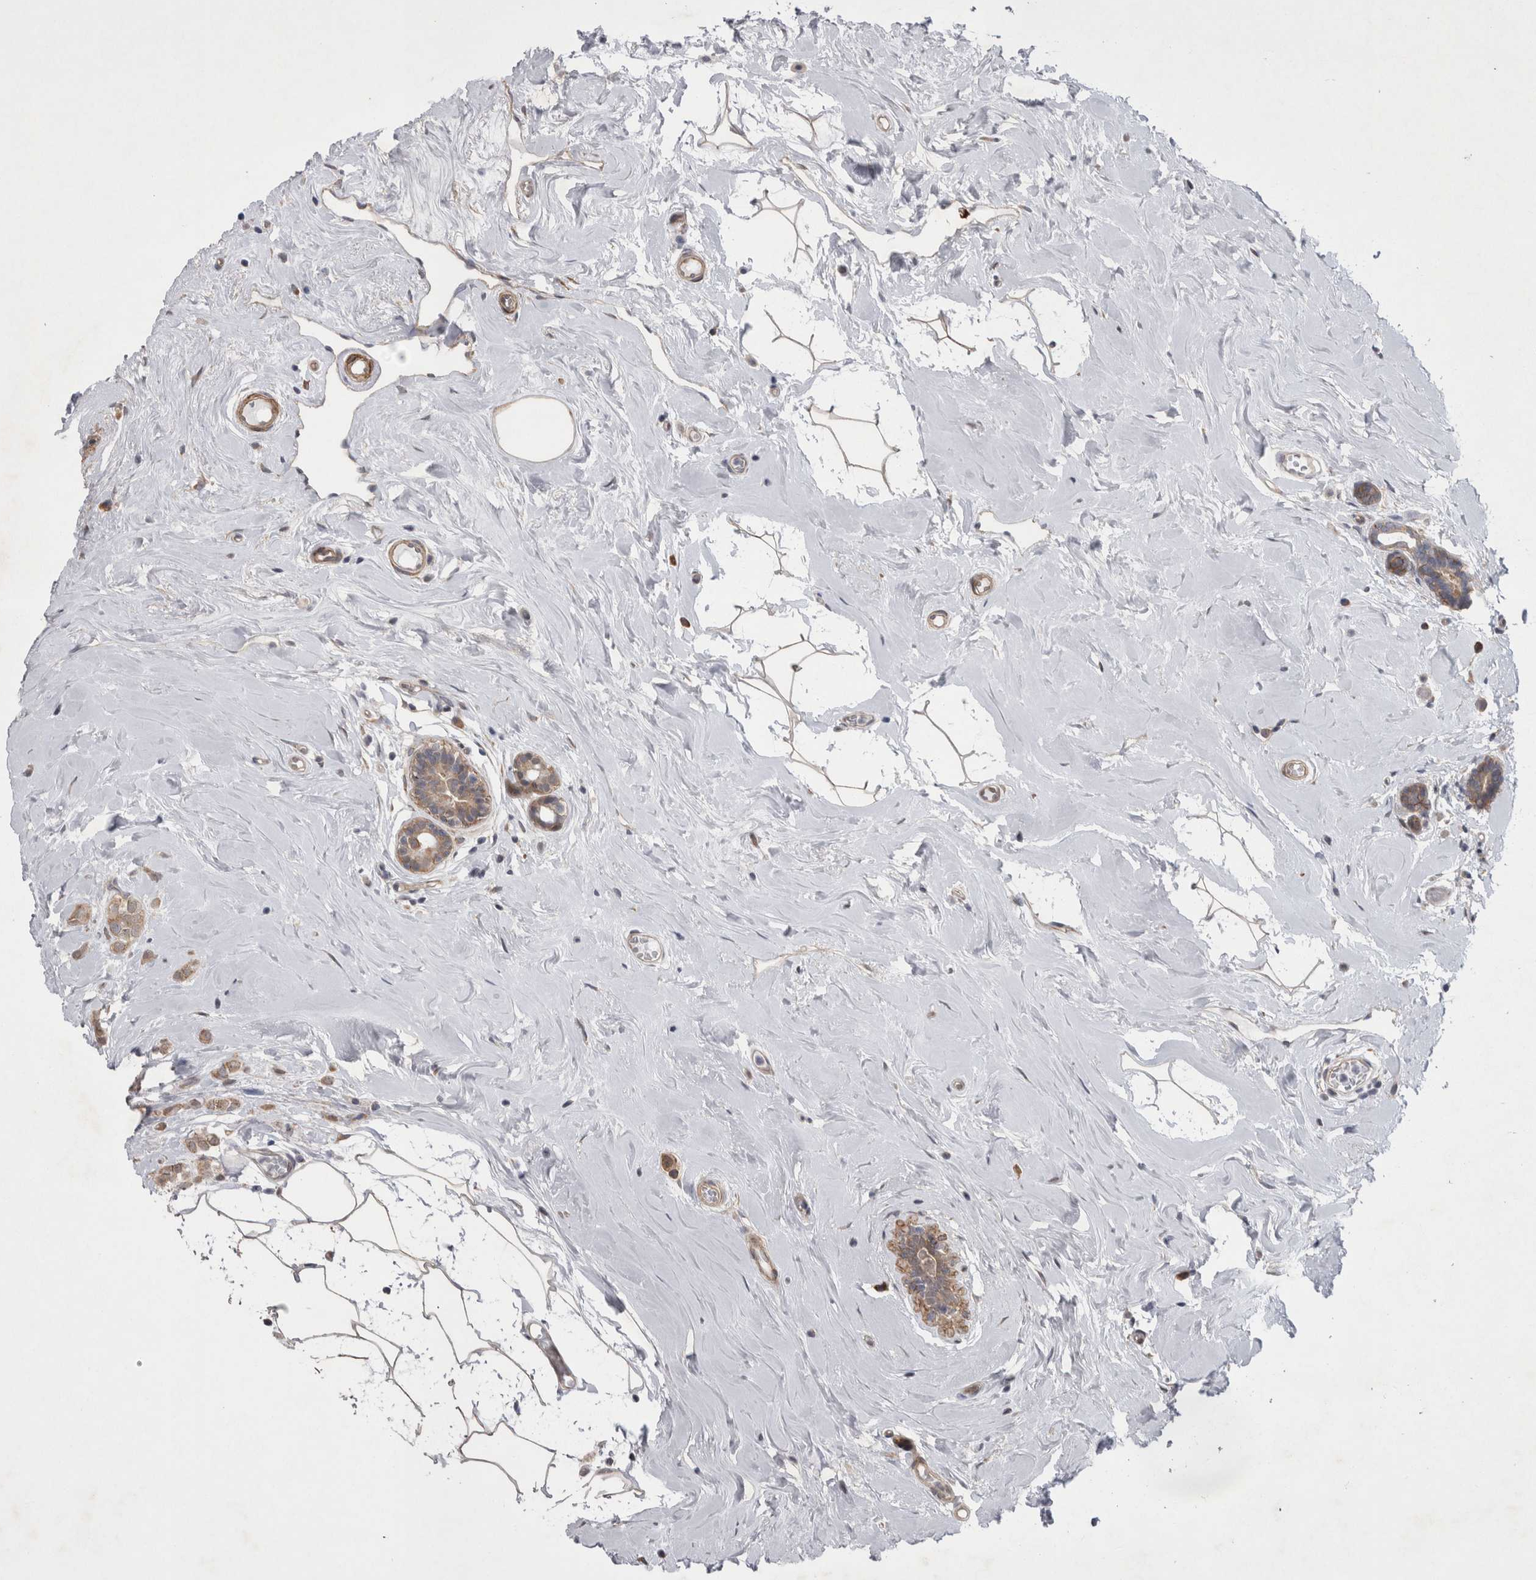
{"staining": {"intensity": "weak", "quantity": ">75%", "location": "cytoplasmic/membranous"}, "tissue": "breast cancer", "cell_type": "Tumor cells", "image_type": "cancer", "snomed": [{"axis": "morphology", "description": "Lobular carcinoma"}, {"axis": "topography", "description": "Breast"}], "caption": "Immunohistochemistry (IHC) staining of breast lobular carcinoma, which reveals low levels of weak cytoplasmic/membranous staining in approximately >75% of tumor cells indicating weak cytoplasmic/membranous protein staining. The staining was performed using DAB (brown) for protein detection and nuclei were counterstained in hematoxylin (blue).", "gene": "DDX6", "patient": {"sex": "female", "age": 47}}